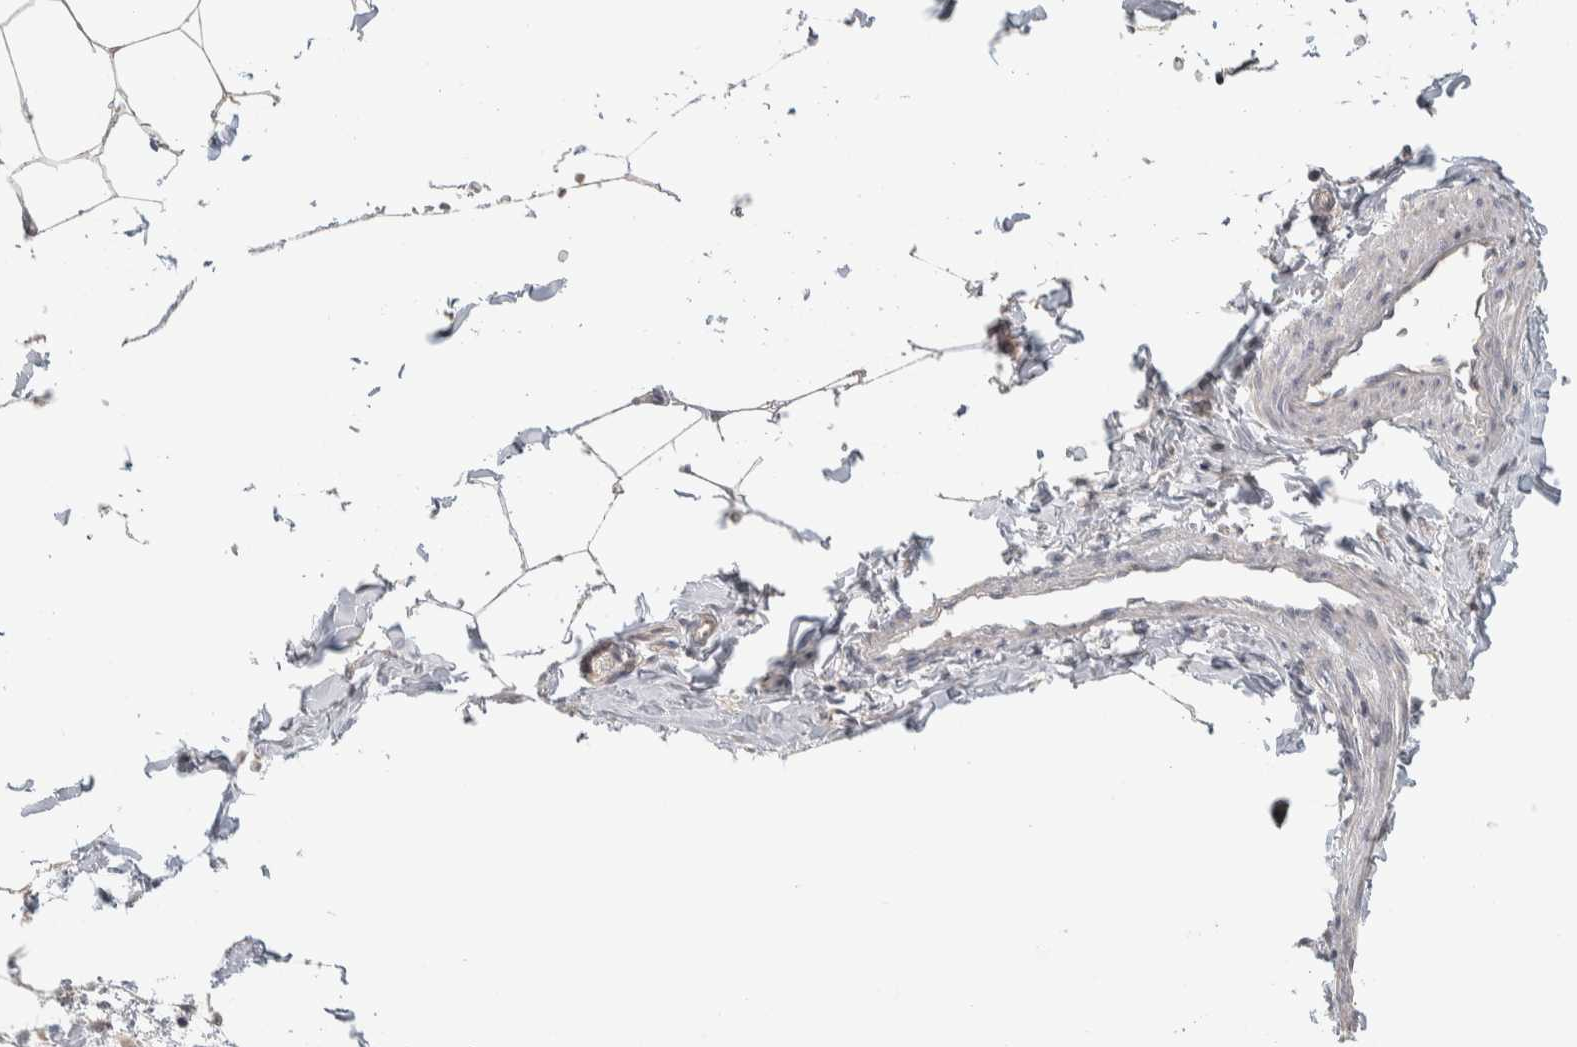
{"staining": {"intensity": "negative", "quantity": "none", "location": "none"}, "tissue": "adipose tissue", "cell_type": "Adipocytes", "image_type": "normal", "snomed": [{"axis": "morphology", "description": "Normal tissue, NOS"}, {"axis": "morphology", "description": "Adenocarcinoma, NOS"}, {"axis": "topography", "description": "Colon"}, {"axis": "topography", "description": "Peripheral nerve tissue"}], "caption": "Adipocytes are negative for brown protein staining in benign adipose tissue. (Stains: DAB IHC with hematoxylin counter stain, Microscopy: brightfield microscopy at high magnification).", "gene": "DCXR", "patient": {"sex": "male", "age": 14}}